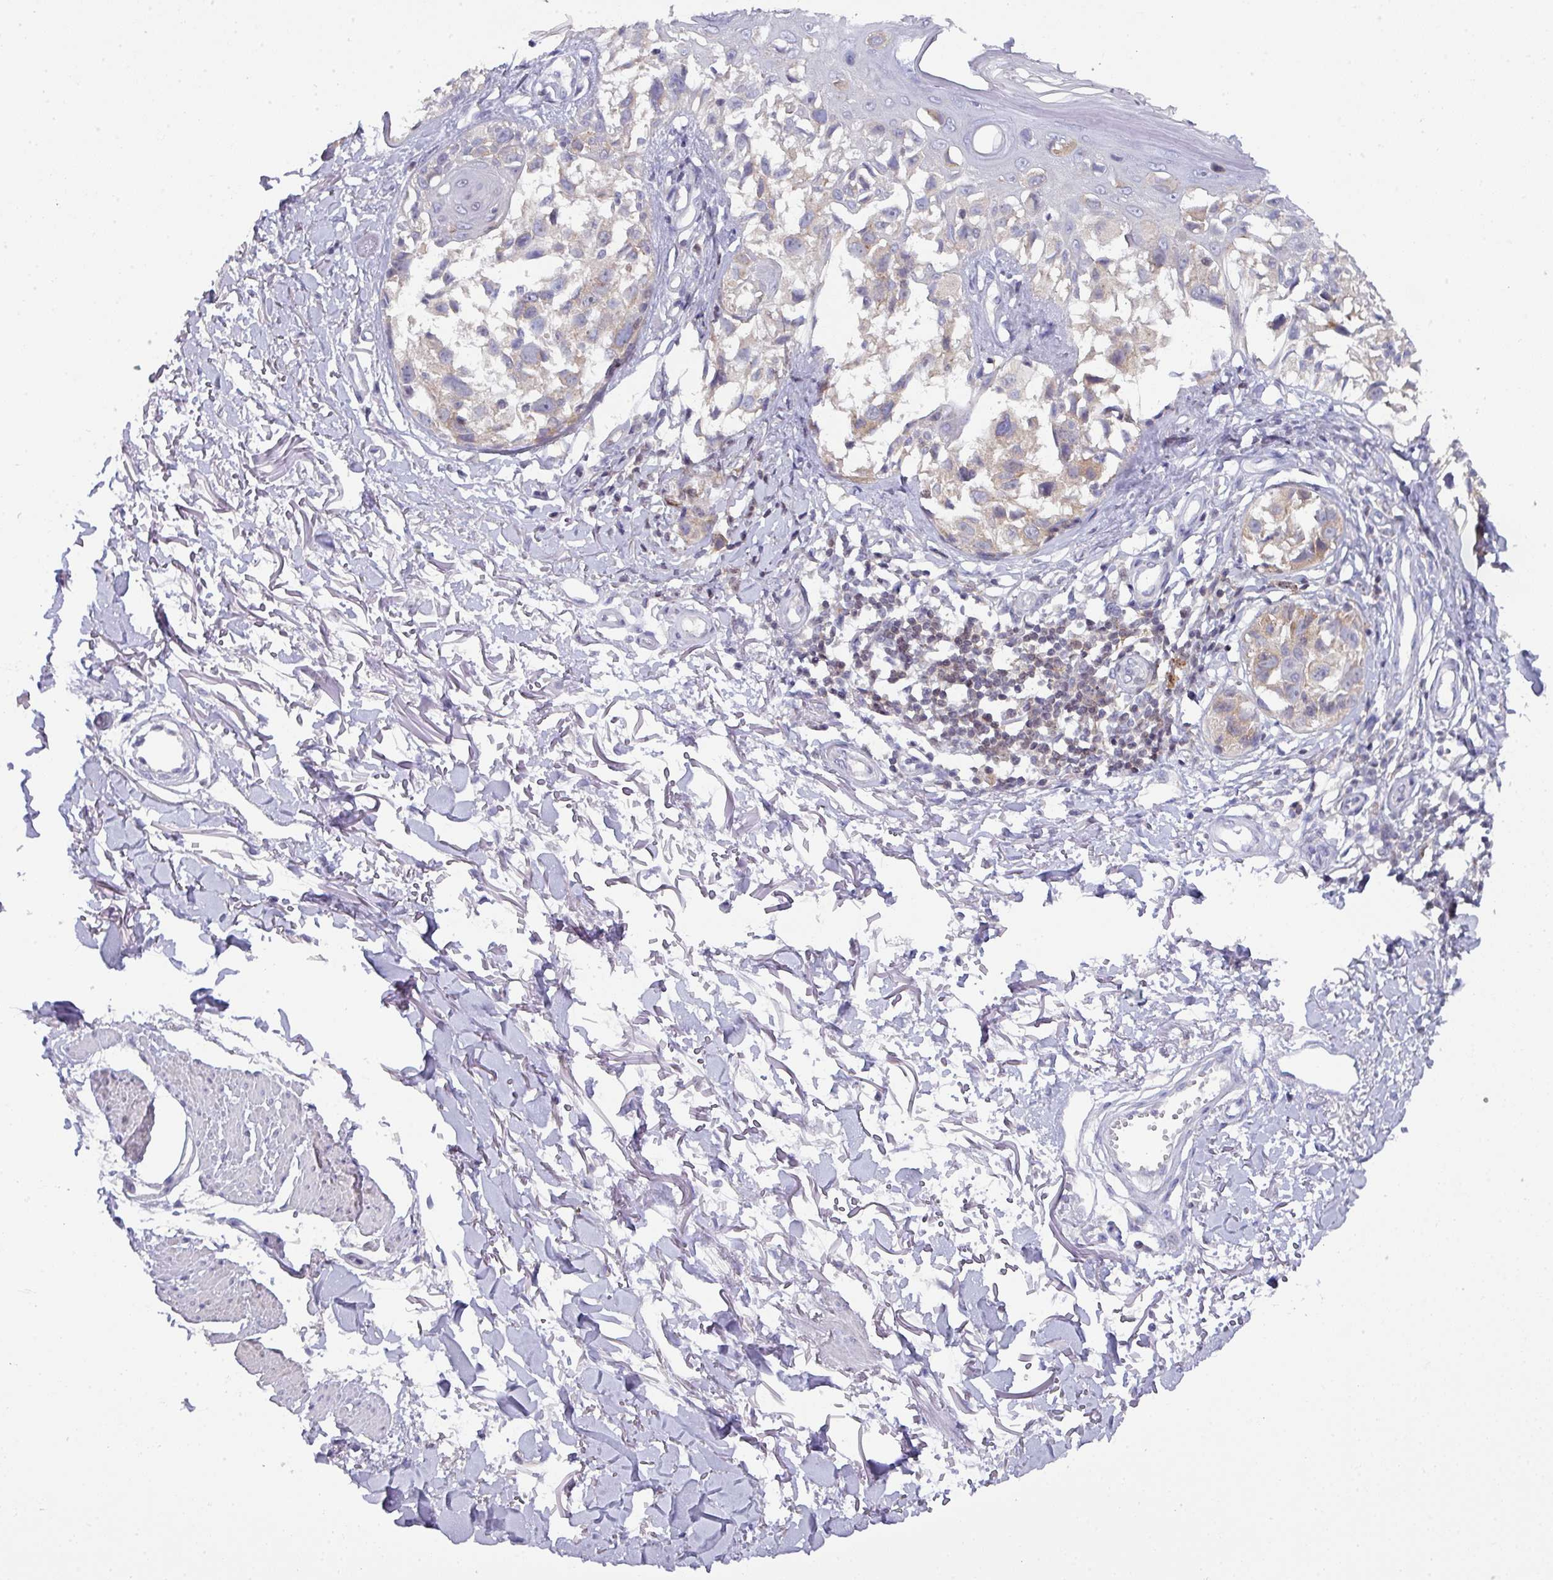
{"staining": {"intensity": "weak", "quantity": "<25%", "location": "cytoplasmic/membranous"}, "tissue": "melanoma", "cell_type": "Tumor cells", "image_type": "cancer", "snomed": [{"axis": "morphology", "description": "Malignant melanoma, NOS"}, {"axis": "topography", "description": "Skin"}], "caption": "Histopathology image shows no significant protein positivity in tumor cells of melanoma.", "gene": "DCAF12L2", "patient": {"sex": "male", "age": 73}}